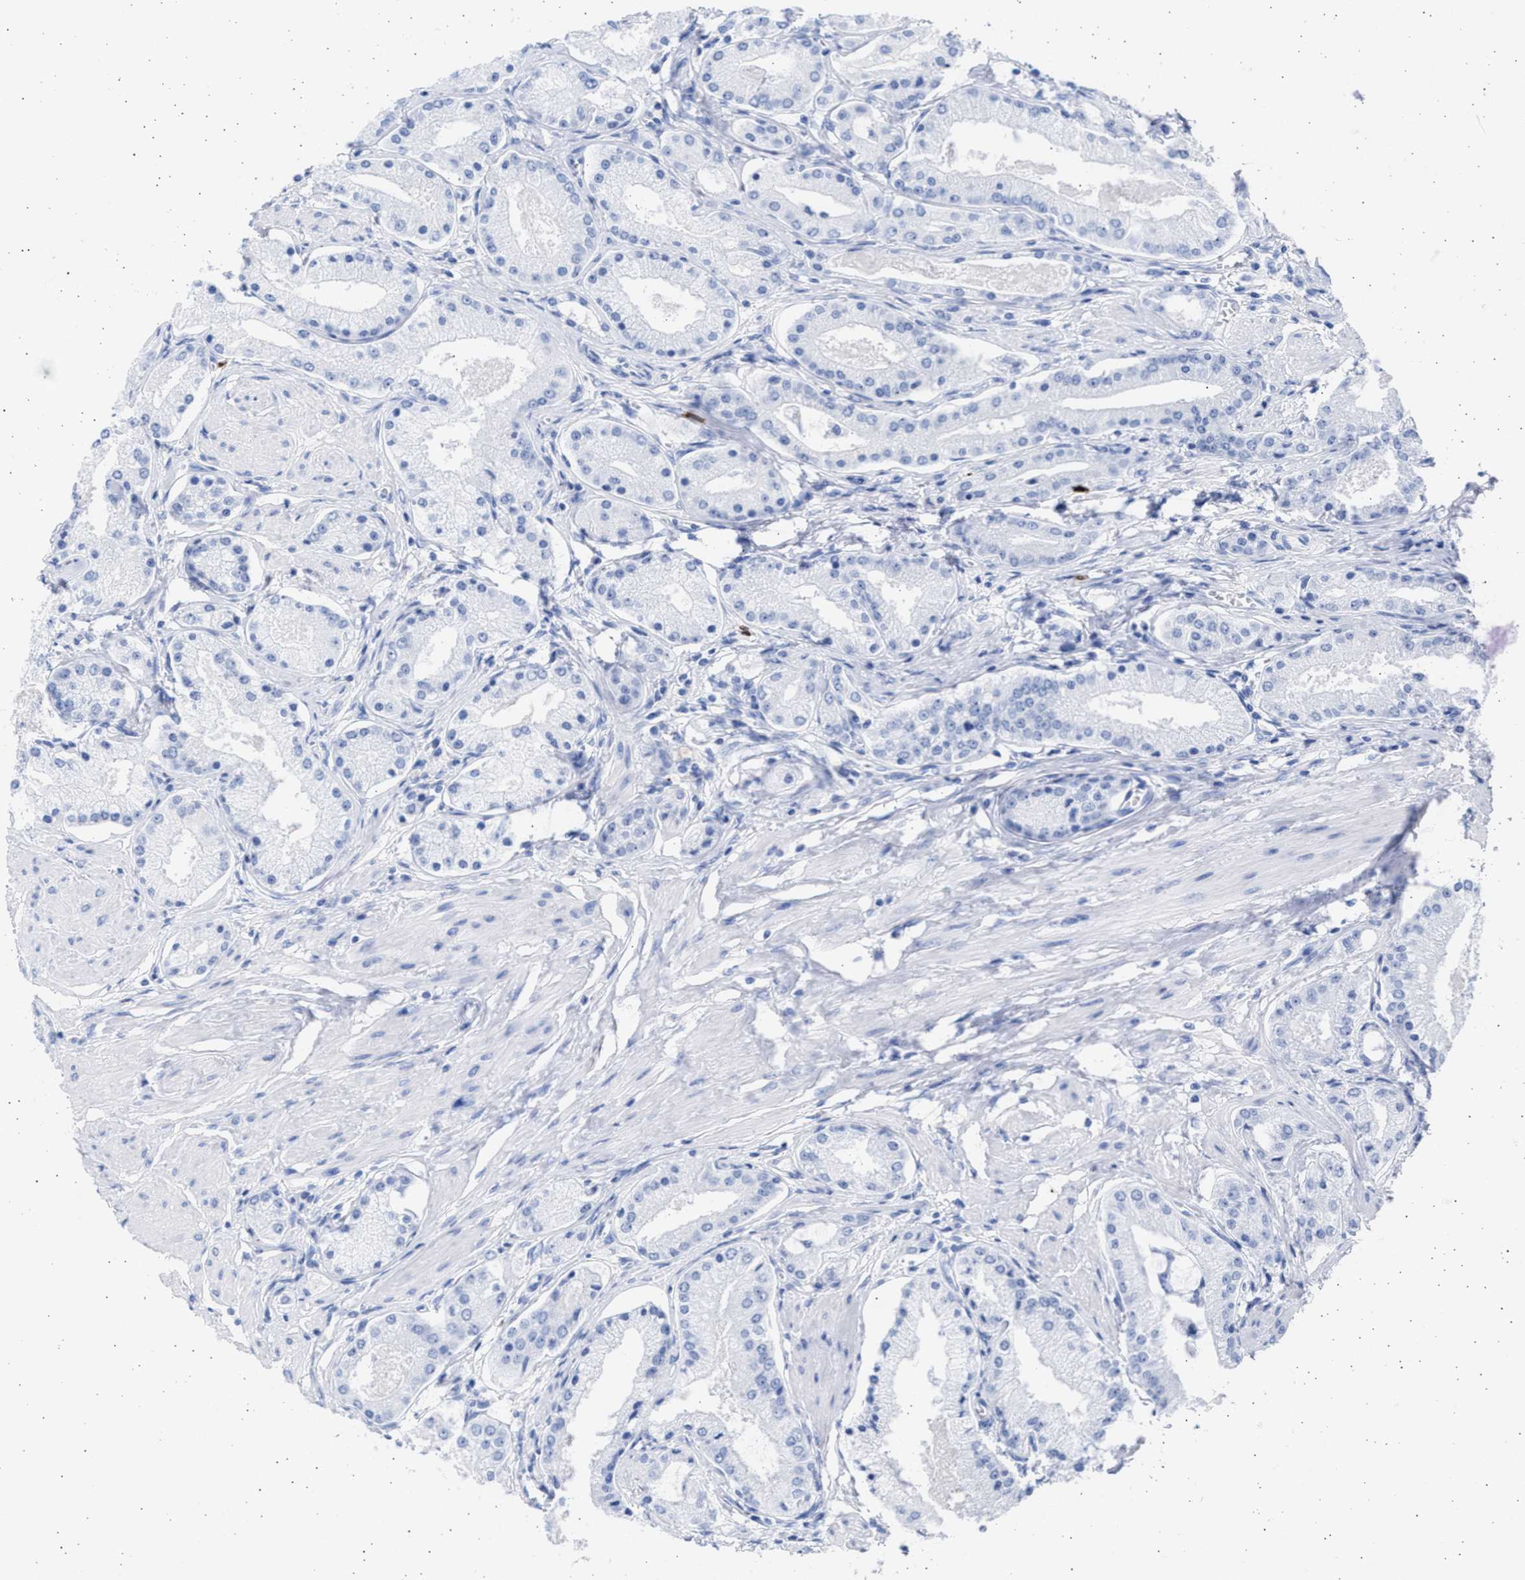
{"staining": {"intensity": "negative", "quantity": "none", "location": "none"}, "tissue": "prostate cancer", "cell_type": "Tumor cells", "image_type": "cancer", "snomed": [{"axis": "morphology", "description": "Adenocarcinoma, High grade"}, {"axis": "topography", "description": "Prostate"}], "caption": "Protein analysis of prostate cancer (adenocarcinoma (high-grade)) reveals no significant expression in tumor cells. (Immunohistochemistry (ihc), brightfield microscopy, high magnification).", "gene": "ALDOC", "patient": {"sex": "male", "age": 66}}